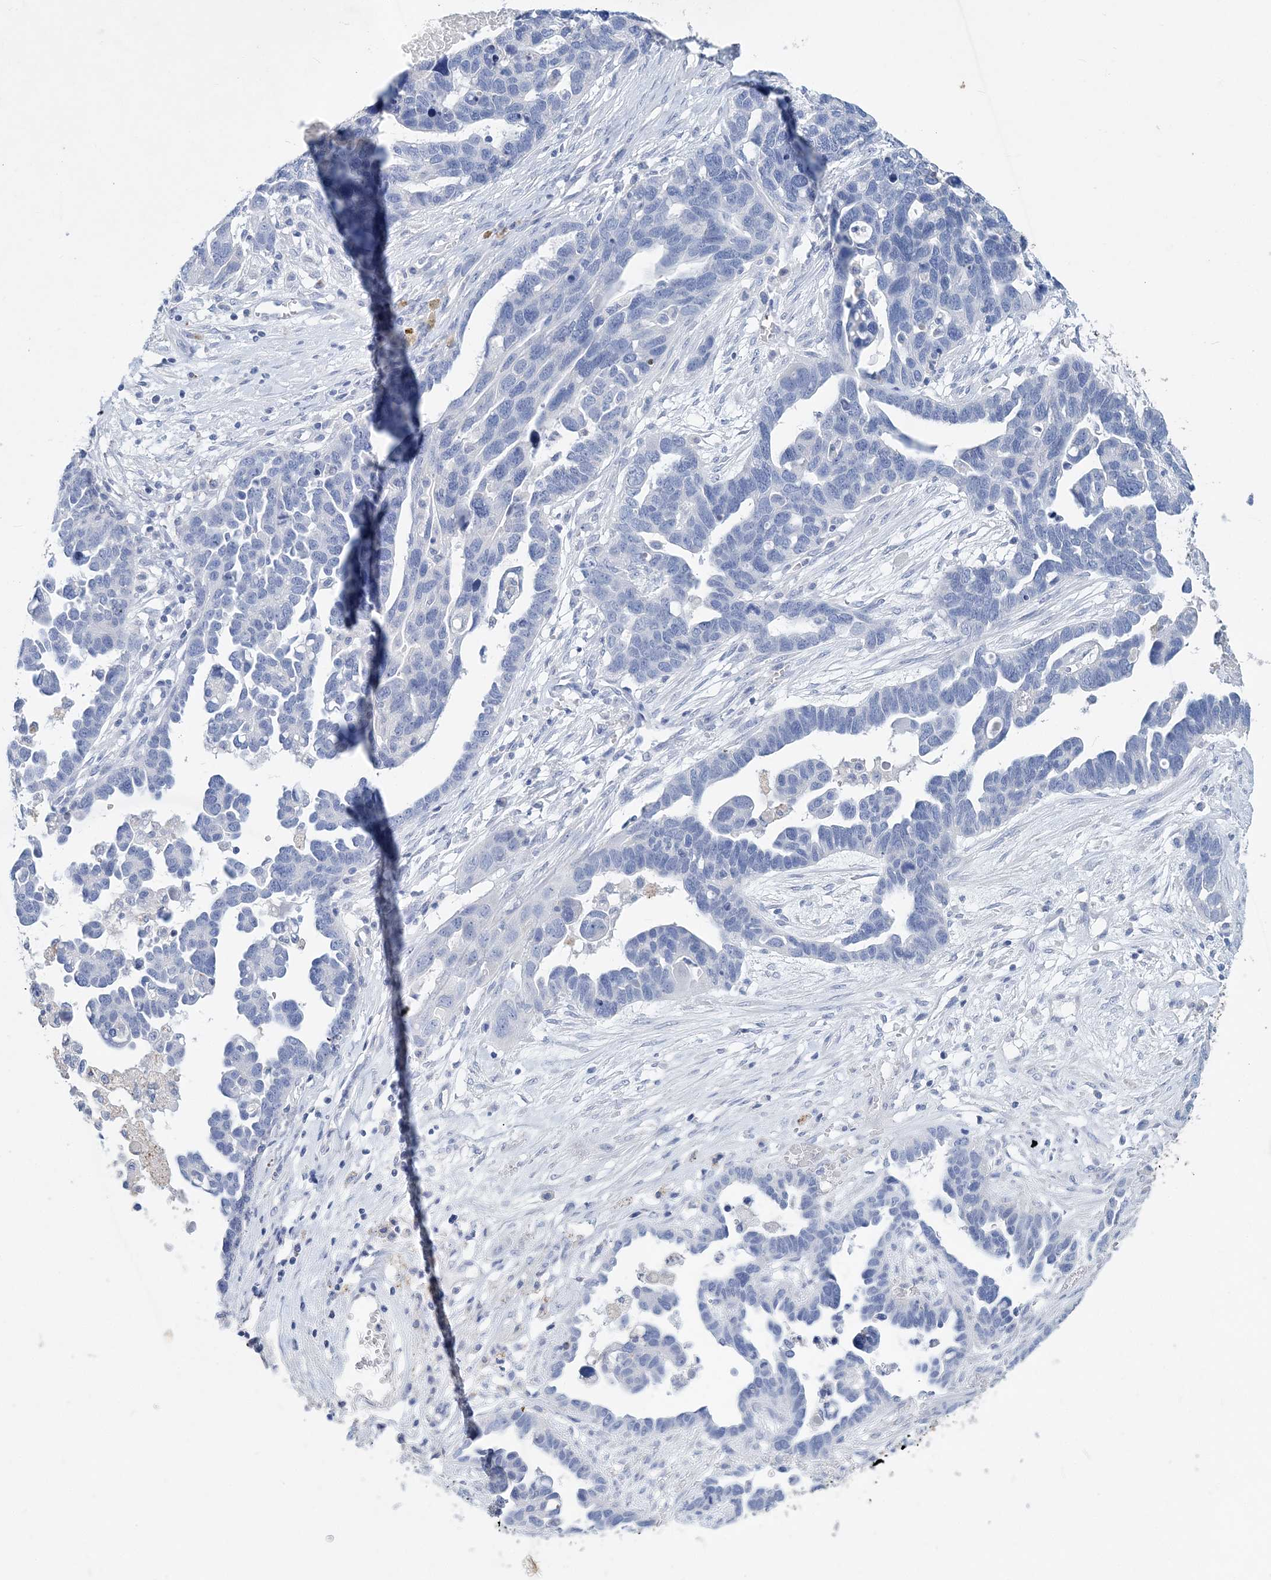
{"staining": {"intensity": "negative", "quantity": "none", "location": "none"}, "tissue": "ovarian cancer", "cell_type": "Tumor cells", "image_type": "cancer", "snomed": [{"axis": "morphology", "description": "Cystadenocarcinoma, serous, NOS"}, {"axis": "topography", "description": "Ovary"}], "caption": "Human ovarian serous cystadenocarcinoma stained for a protein using immunohistochemistry exhibits no expression in tumor cells.", "gene": "COPS8", "patient": {"sex": "female", "age": 54}}